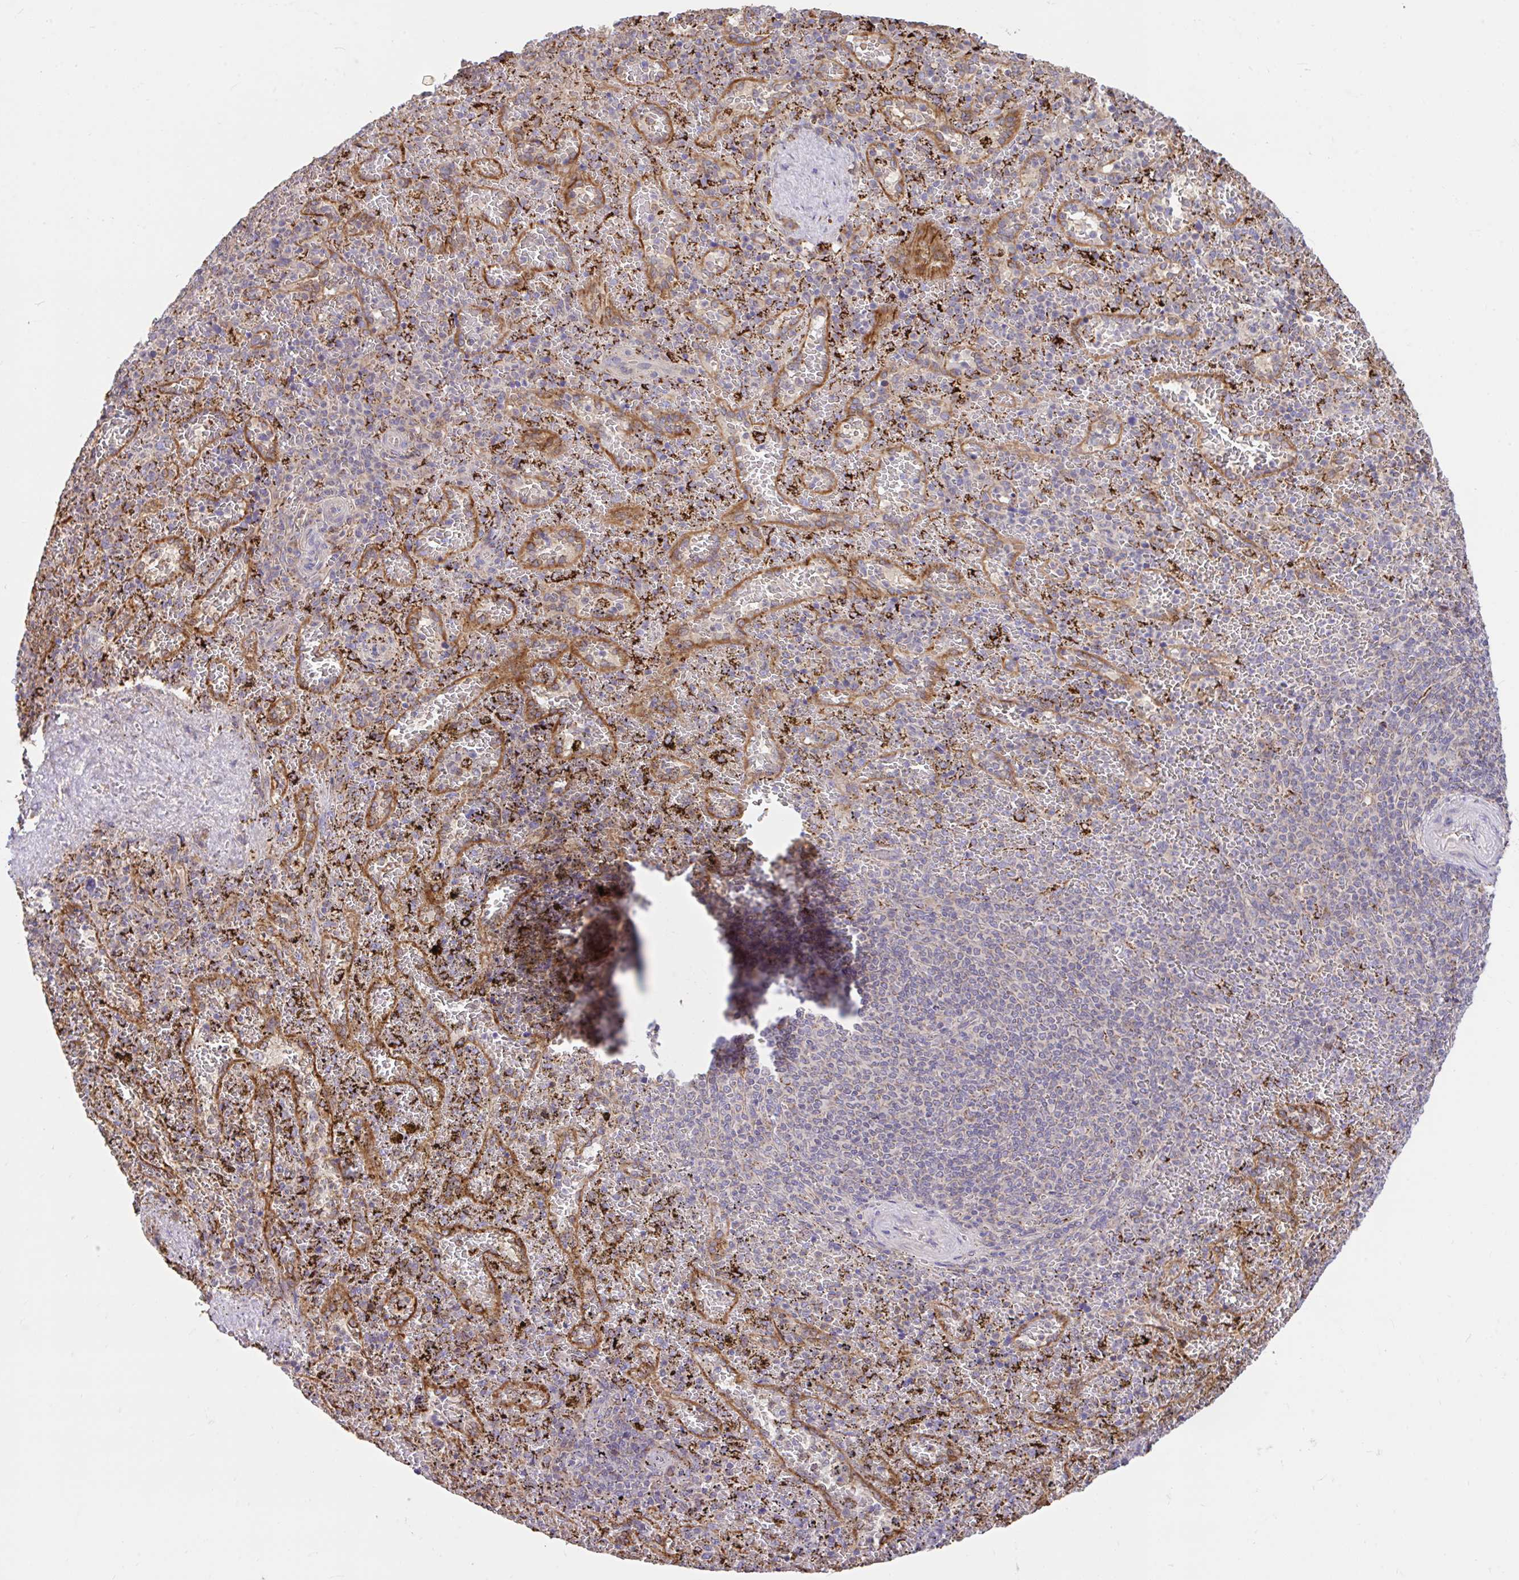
{"staining": {"intensity": "negative", "quantity": "none", "location": "none"}, "tissue": "spleen", "cell_type": "Cells in red pulp", "image_type": "normal", "snomed": [{"axis": "morphology", "description": "Normal tissue, NOS"}, {"axis": "topography", "description": "Spleen"}], "caption": "Immunohistochemistry (IHC) photomicrograph of unremarkable spleen: human spleen stained with DAB (3,3'-diaminobenzidine) exhibits no significant protein staining in cells in red pulp. Nuclei are stained in blue.", "gene": "RALBP1", "patient": {"sex": "female", "age": 50}}